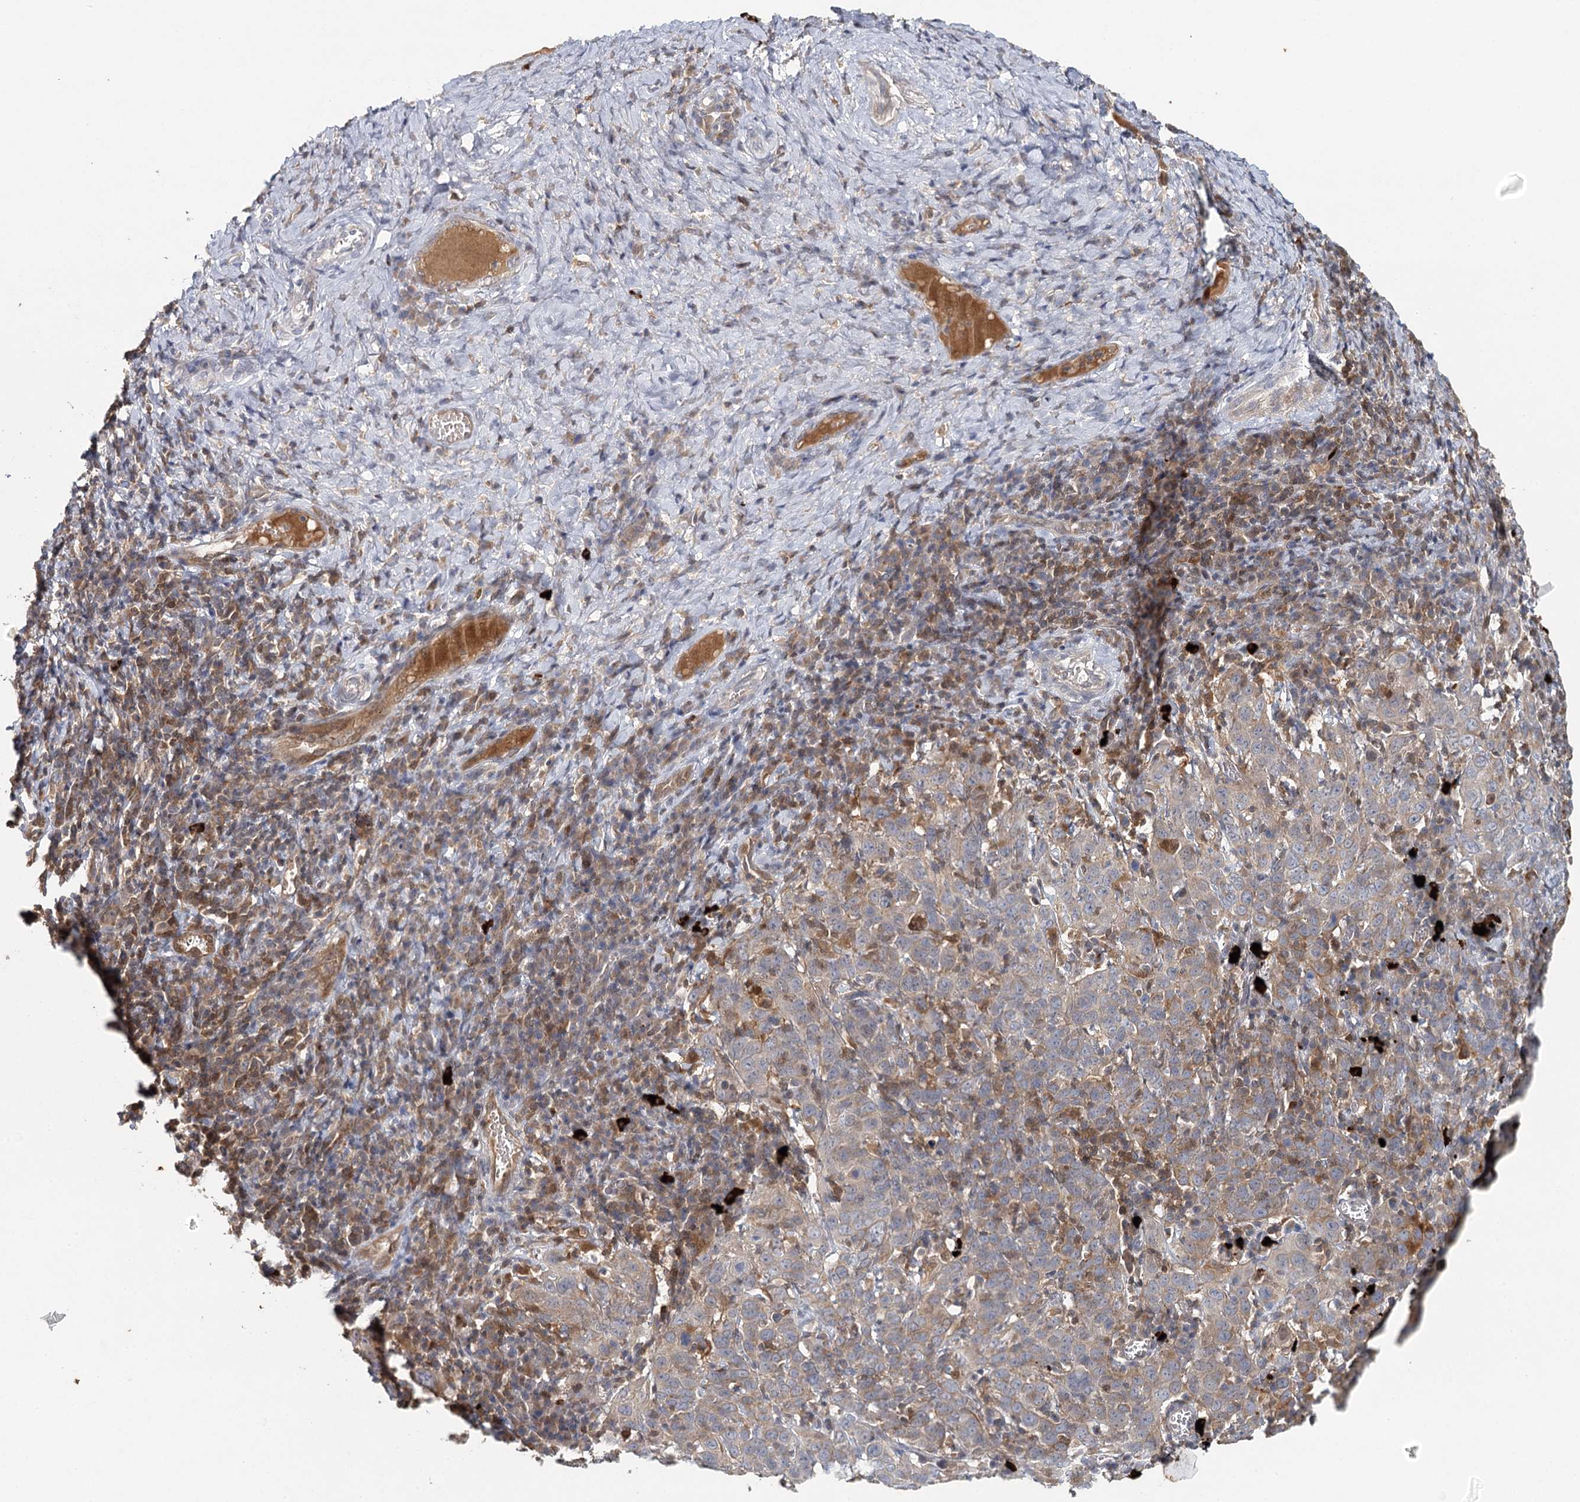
{"staining": {"intensity": "weak", "quantity": "25%-75%", "location": "cytoplasmic/membranous"}, "tissue": "cervical cancer", "cell_type": "Tumor cells", "image_type": "cancer", "snomed": [{"axis": "morphology", "description": "Squamous cell carcinoma, NOS"}, {"axis": "topography", "description": "Cervix"}], "caption": "Cervical squamous cell carcinoma stained with a protein marker shows weak staining in tumor cells.", "gene": "SLC41A2", "patient": {"sex": "female", "age": 46}}